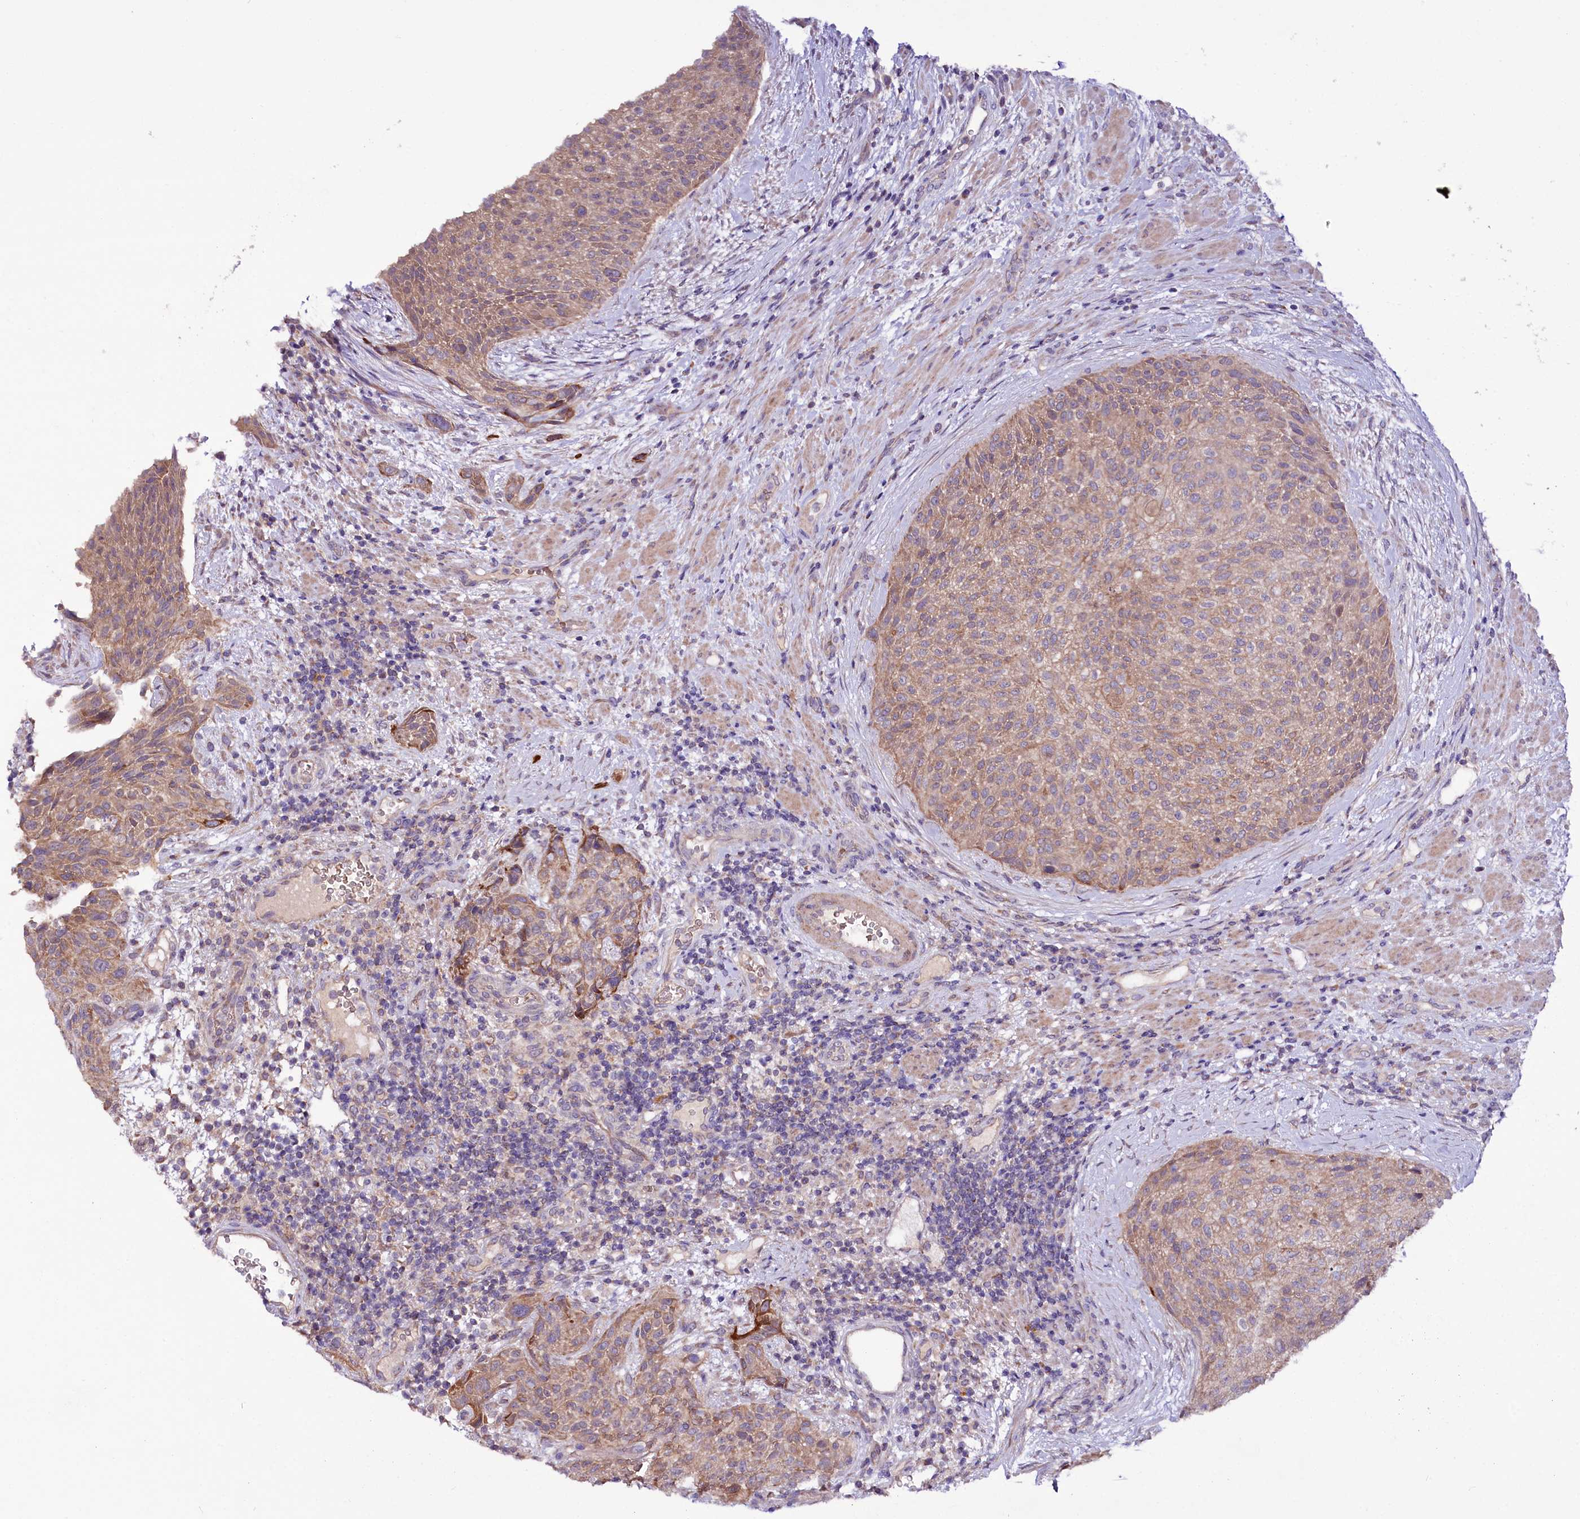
{"staining": {"intensity": "weak", "quantity": ">75%", "location": "cytoplasmic/membranous"}, "tissue": "urothelial cancer", "cell_type": "Tumor cells", "image_type": "cancer", "snomed": [{"axis": "morphology", "description": "Normal tissue, NOS"}, {"axis": "morphology", "description": "Urothelial carcinoma, NOS"}, {"axis": "topography", "description": "Urinary bladder"}, {"axis": "topography", "description": "Peripheral nerve tissue"}], "caption": "Brown immunohistochemical staining in urothelial cancer demonstrates weak cytoplasmic/membranous staining in about >75% of tumor cells.", "gene": "ZNF45", "patient": {"sex": "male", "age": 35}}